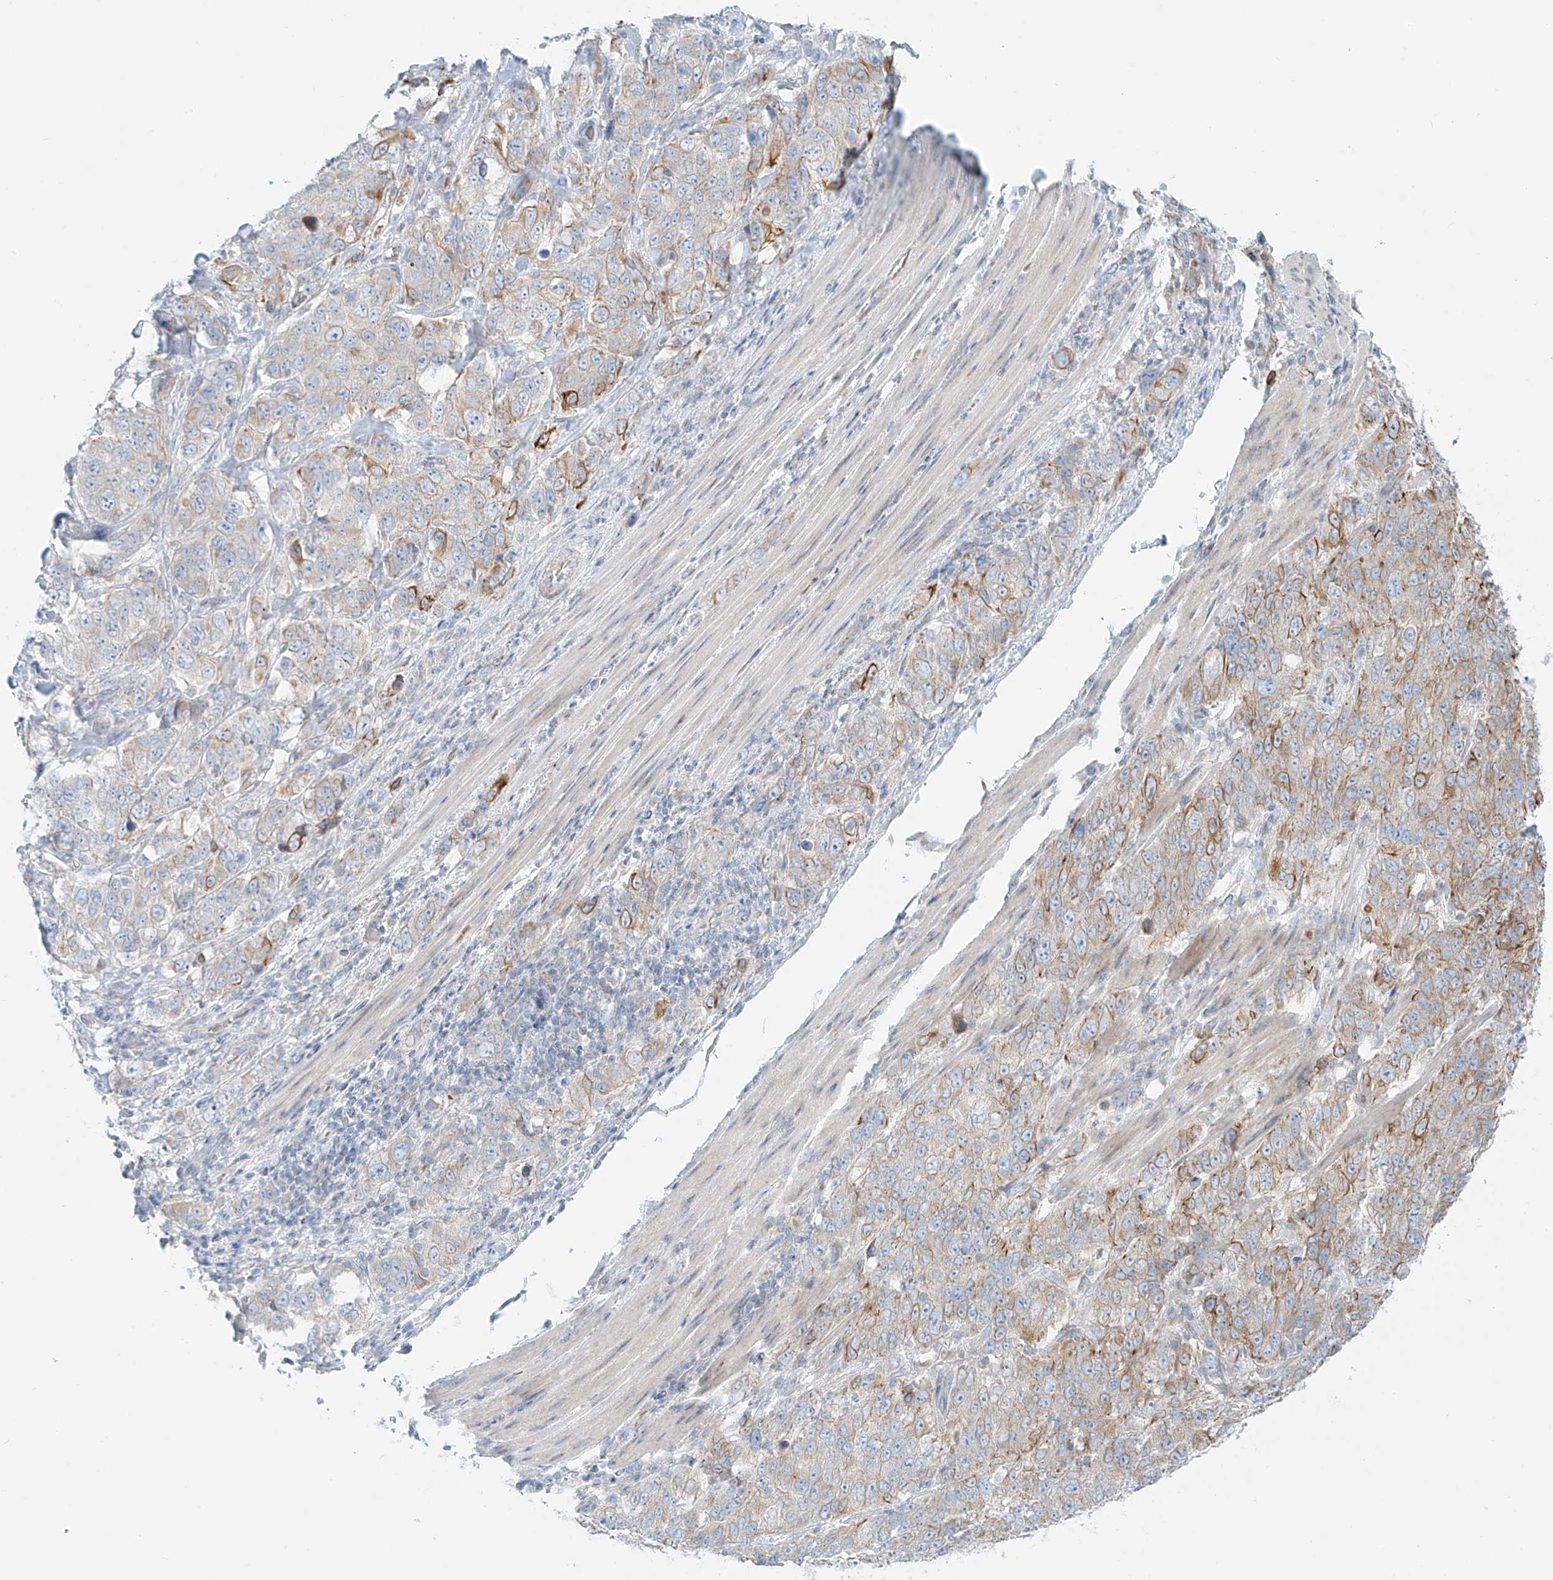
{"staining": {"intensity": "moderate", "quantity": ">75%", "location": "cytoplasmic/membranous"}, "tissue": "stomach cancer", "cell_type": "Tumor cells", "image_type": "cancer", "snomed": [{"axis": "morphology", "description": "Adenocarcinoma, NOS"}, {"axis": "topography", "description": "Stomach"}], "caption": "An immunohistochemistry photomicrograph of neoplastic tissue is shown. Protein staining in brown shows moderate cytoplasmic/membranous positivity in stomach cancer (adenocarcinoma) within tumor cells. Nuclei are stained in blue.", "gene": "EIPR1", "patient": {"sex": "male", "age": 48}}